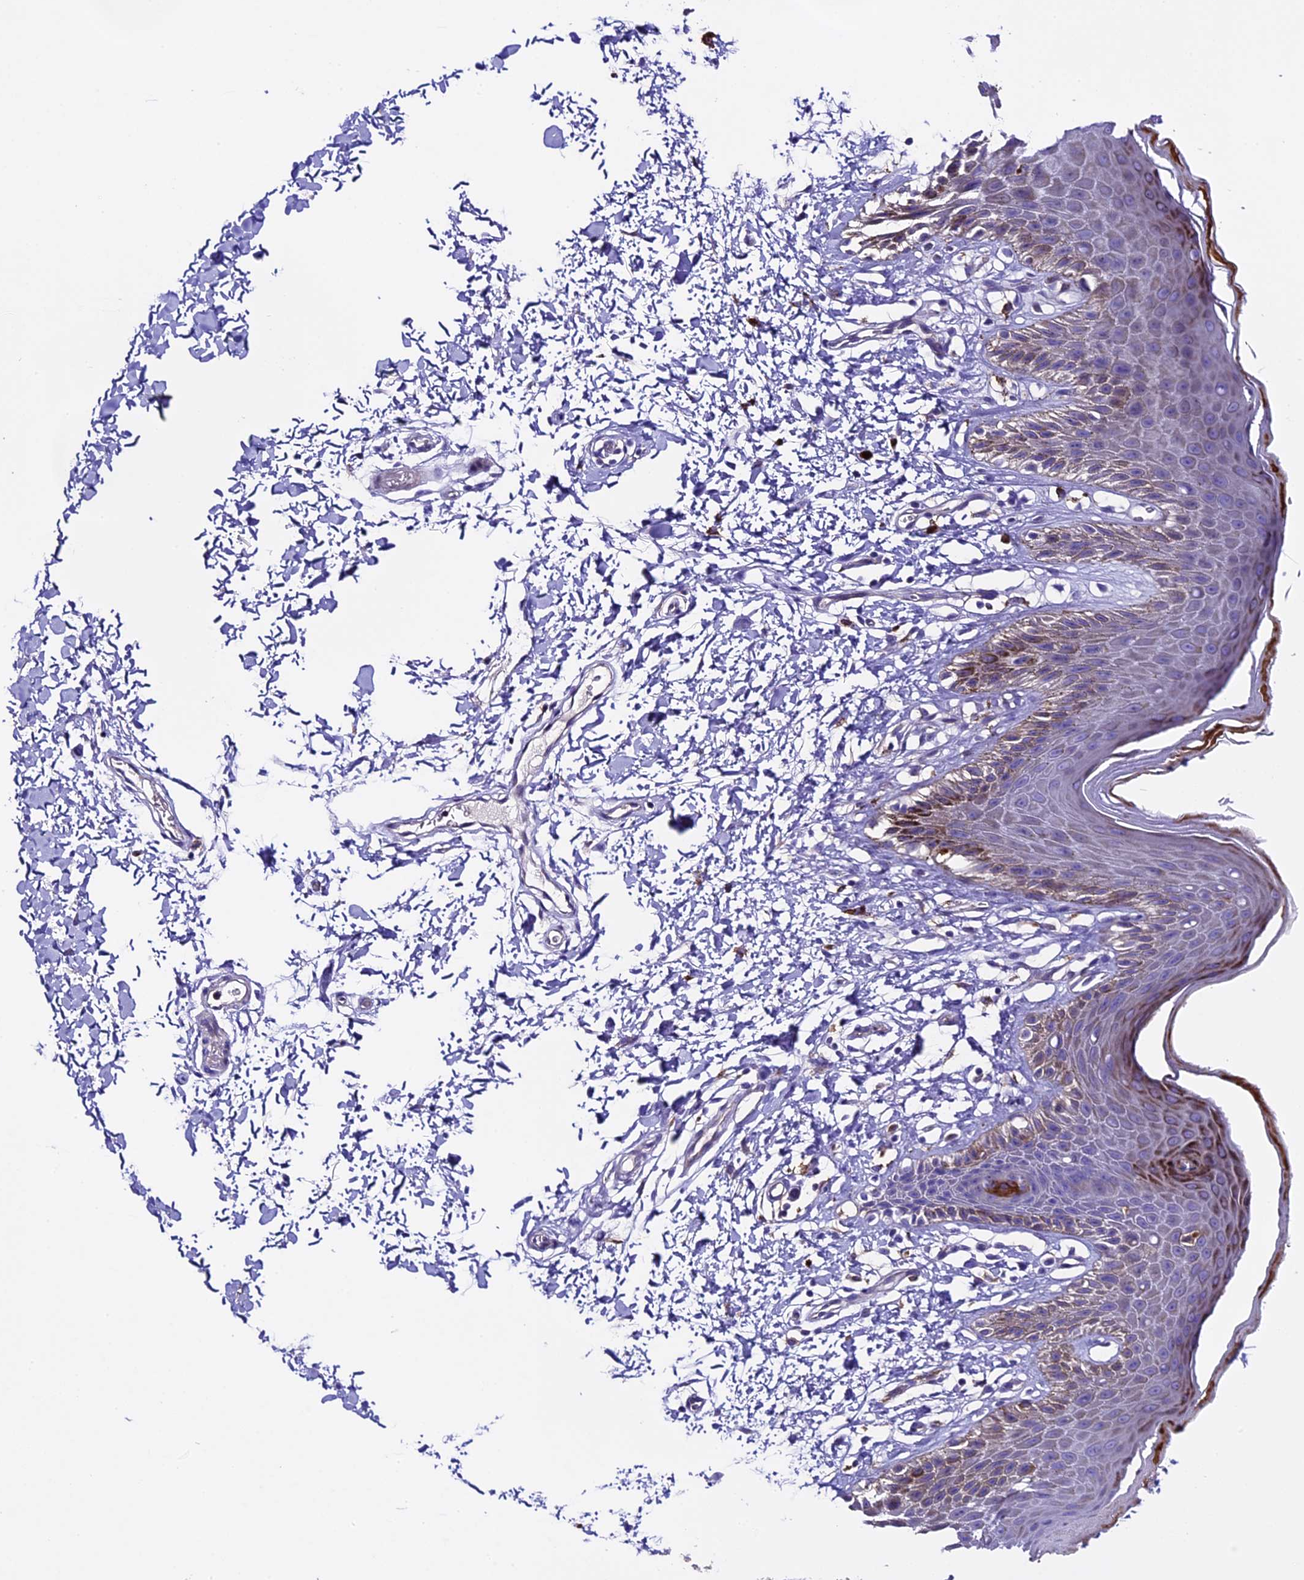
{"staining": {"intensity": "moderate", "quantity": "<25%", "location": "cytoplasmic/membranous"}, "tissue": "skin", "cell_type": "Epidermal cells", "image_type": "normal", "snomed": [{"axis": "morphology", "description": "Normal tissue, NOS"}, {"axis": "topography", "description": "Anal"}], "caption": "Immunohistochemistry (IHC) staining of benign skin, which demonstrates low levels of moderate cytoplasmic/membranous expression in approximately <25% of epidermal cells indicating moderate cytoplasmic/membranous protein positivity. The staining was performed using DAB (3,3'-diaminobenzidine) (brown) for protein detection and nuclei were counterstained in hematoxylin (blue).", "gene": "NOD2", "patient": {"sex": "male", "age": 44}}